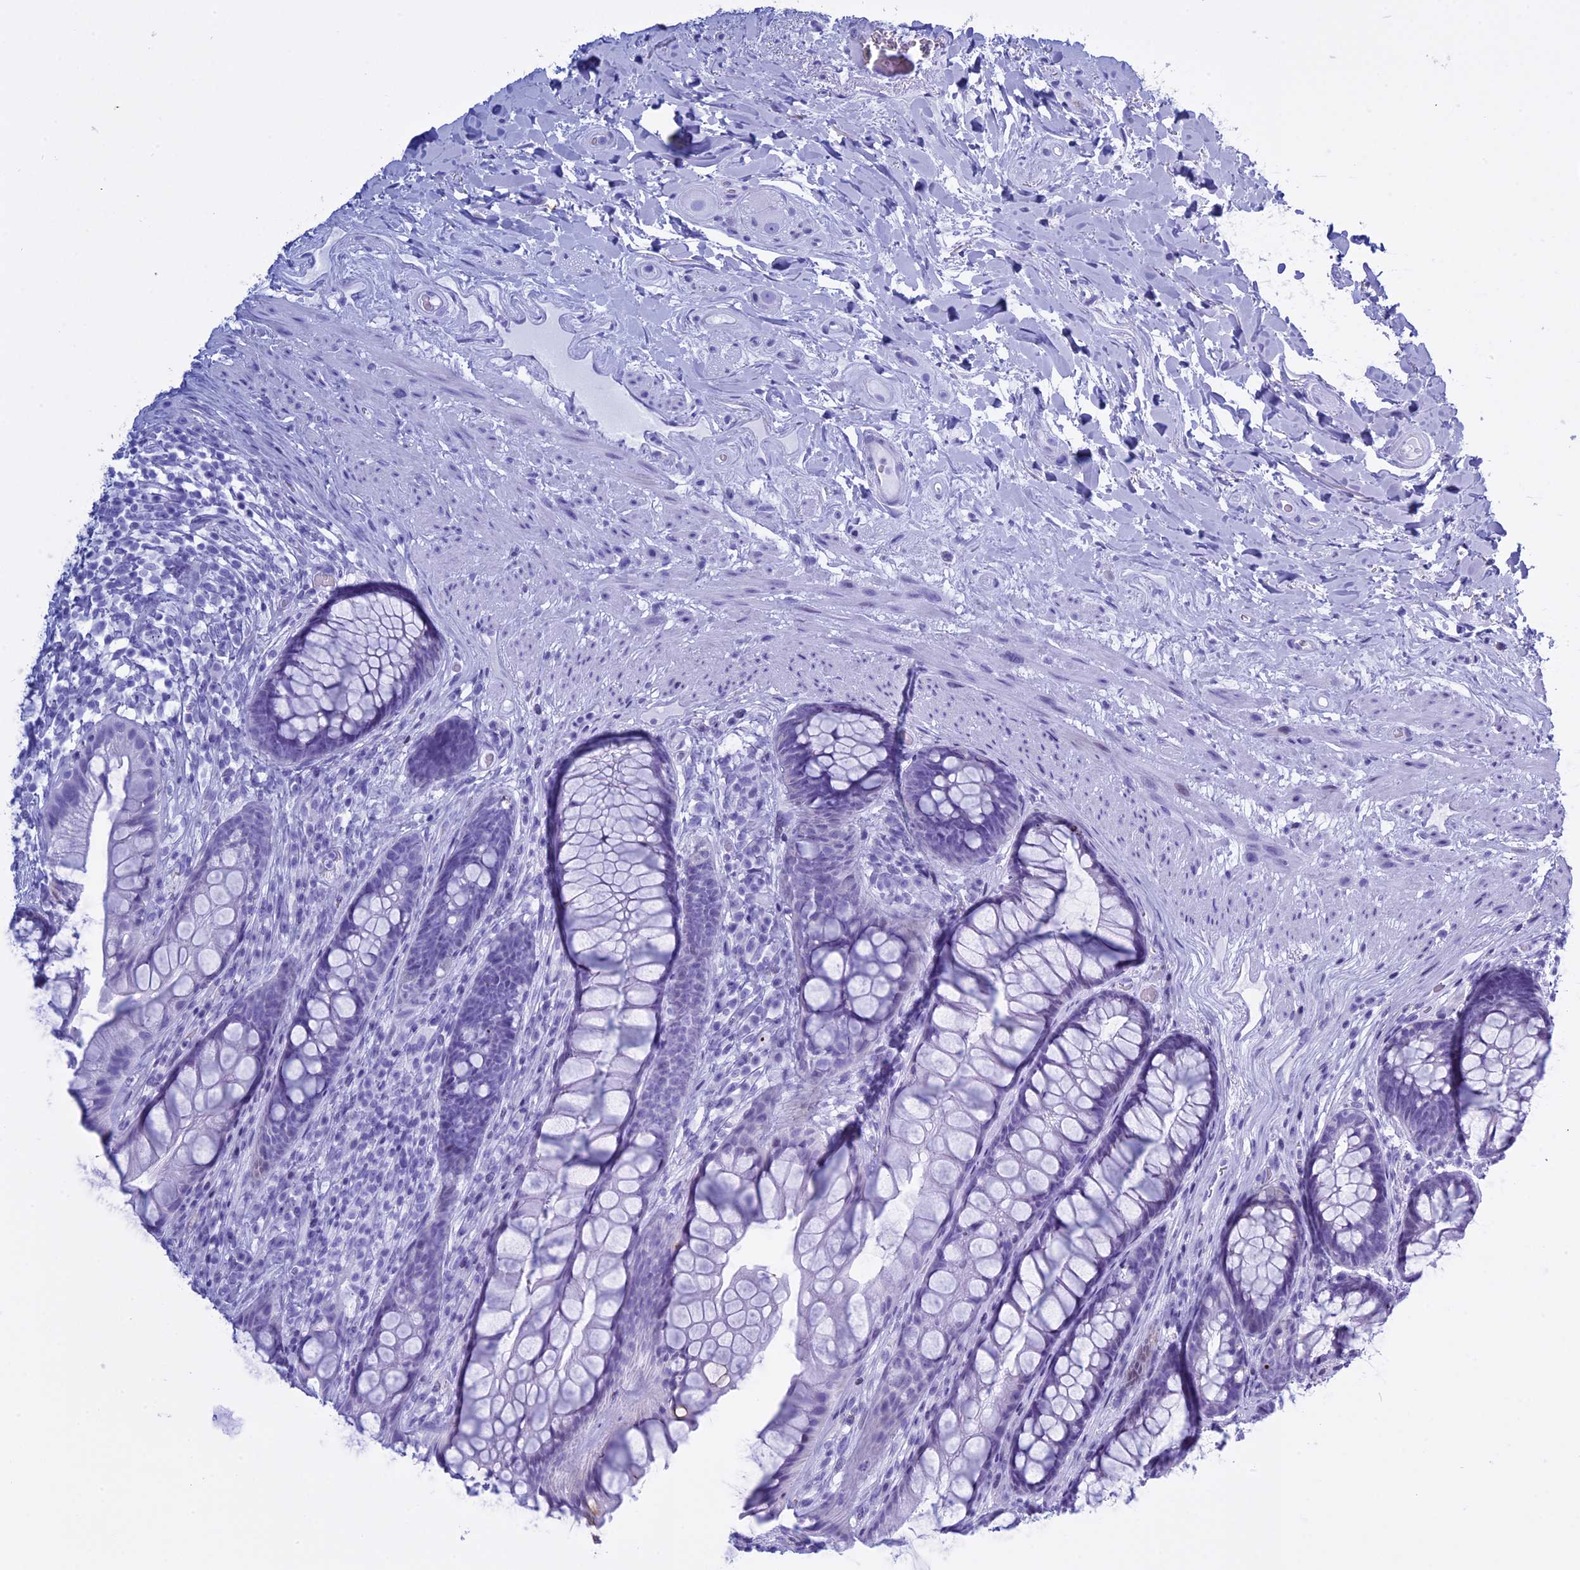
{"staining": {"intensity": "negative", "quantity": "none", "location": "none"}, "tissue": "rectum", "cell_type": "Glandular cells", "image_type": "normal", "snomed": [{"axis": "morphology", "description": "Normal tissue, NOS"}, {"axis": "topography", "description": "Rectum"}], "caption": "Immunohistochemistry (IHC) of normal rectum displays no expression in glandular cells.", "gene": "KCTD21", "patient": {"sex": "male", "age": 74}}